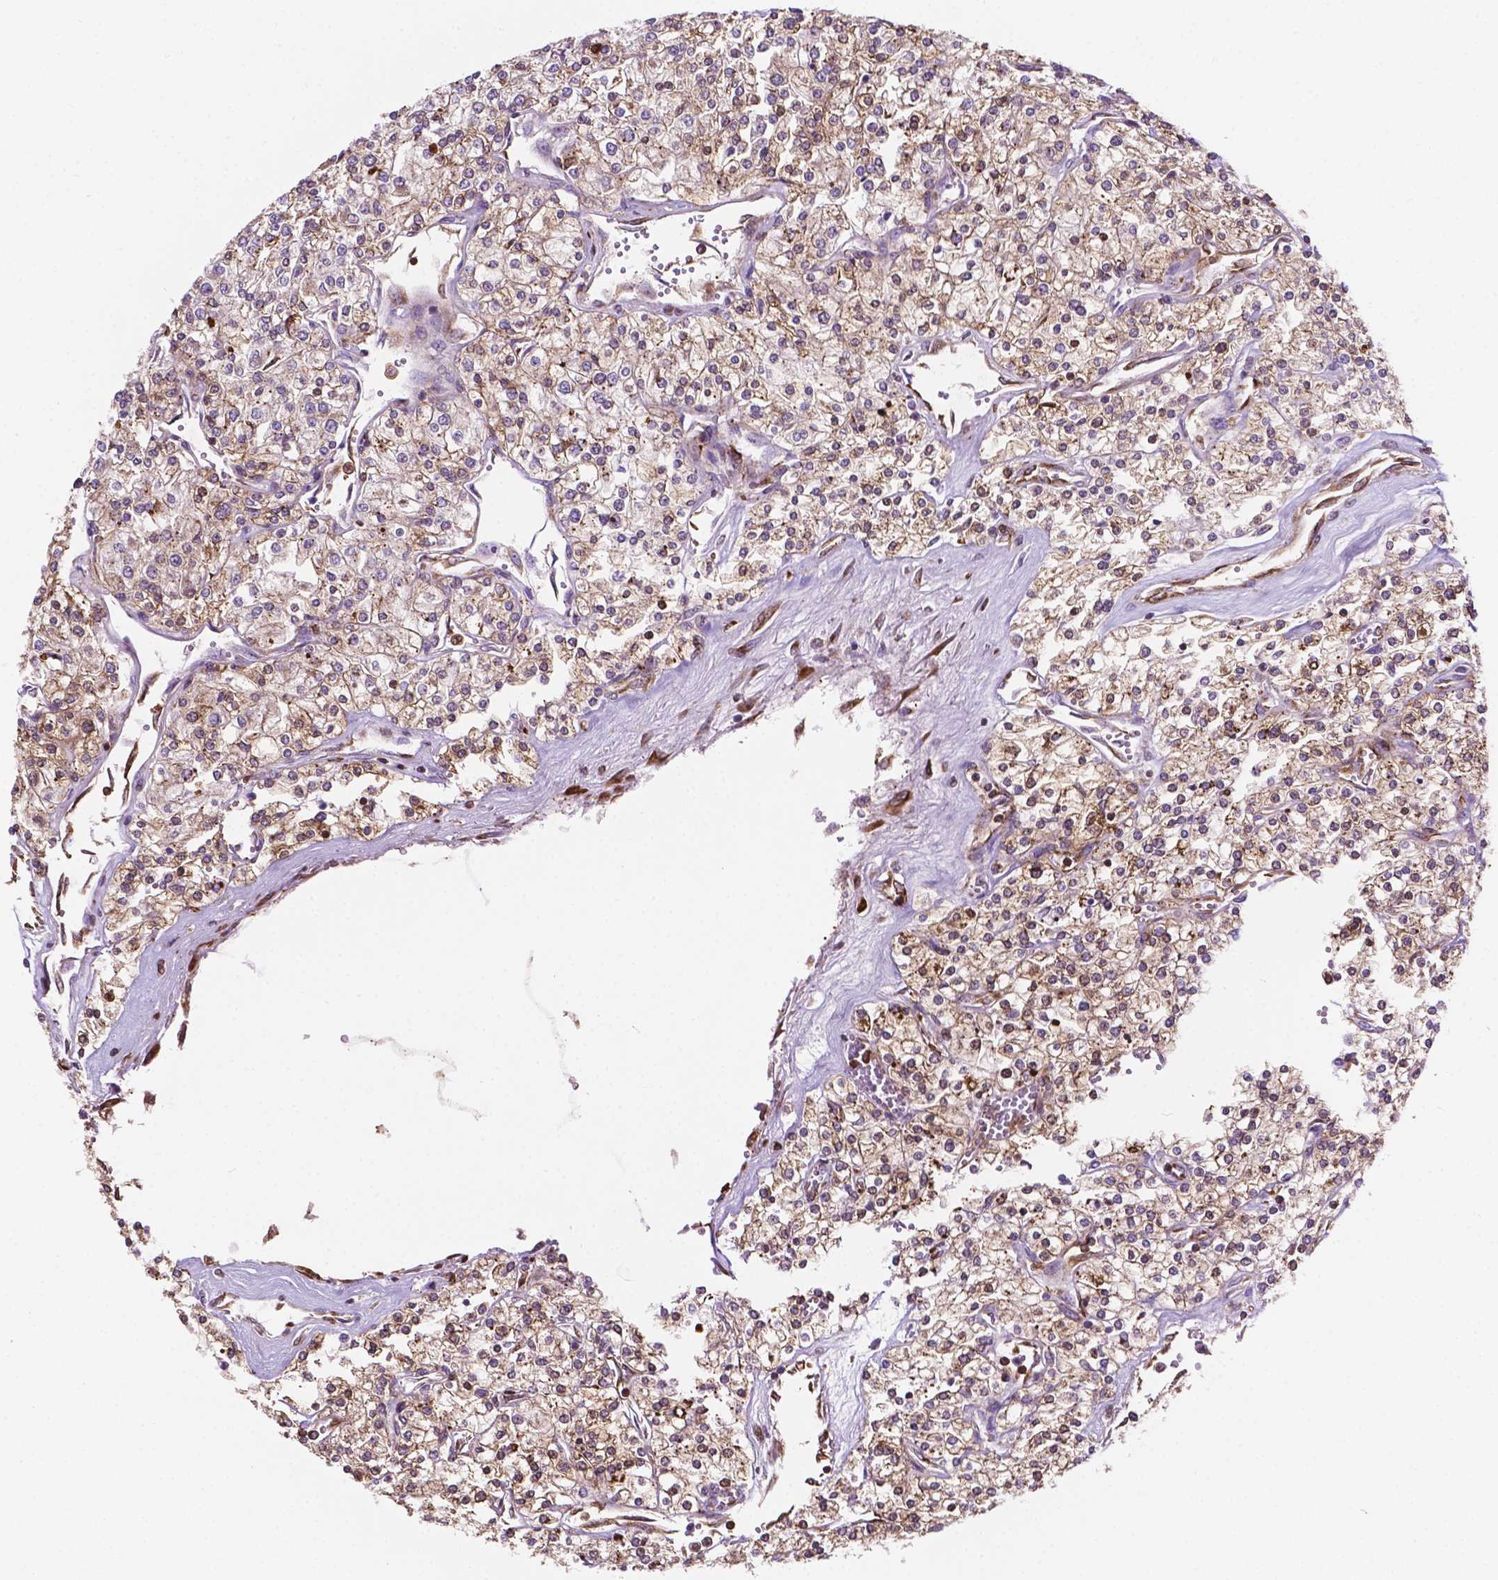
{"staining": {"intensity": "weak", "quantity": "<25%", "location": "nuclear"}, "tissue": "renal cancer", "cell_type": "Tumor cells", "image_type": "cancer", "snomed": [{"axis": "morphology", "description": "Adenocarcinoma, NOS"}, {"axis": "topography", "description": "Kidney"}], "caption": "High power microscopy histopathology image of an immunohistochemistry (IHC) micrograph of adenocarcinoma (renal), revealing no significant staining in tumor cells.", "gene": "DCN", "patient": {"sex": "male", "age": 80}}